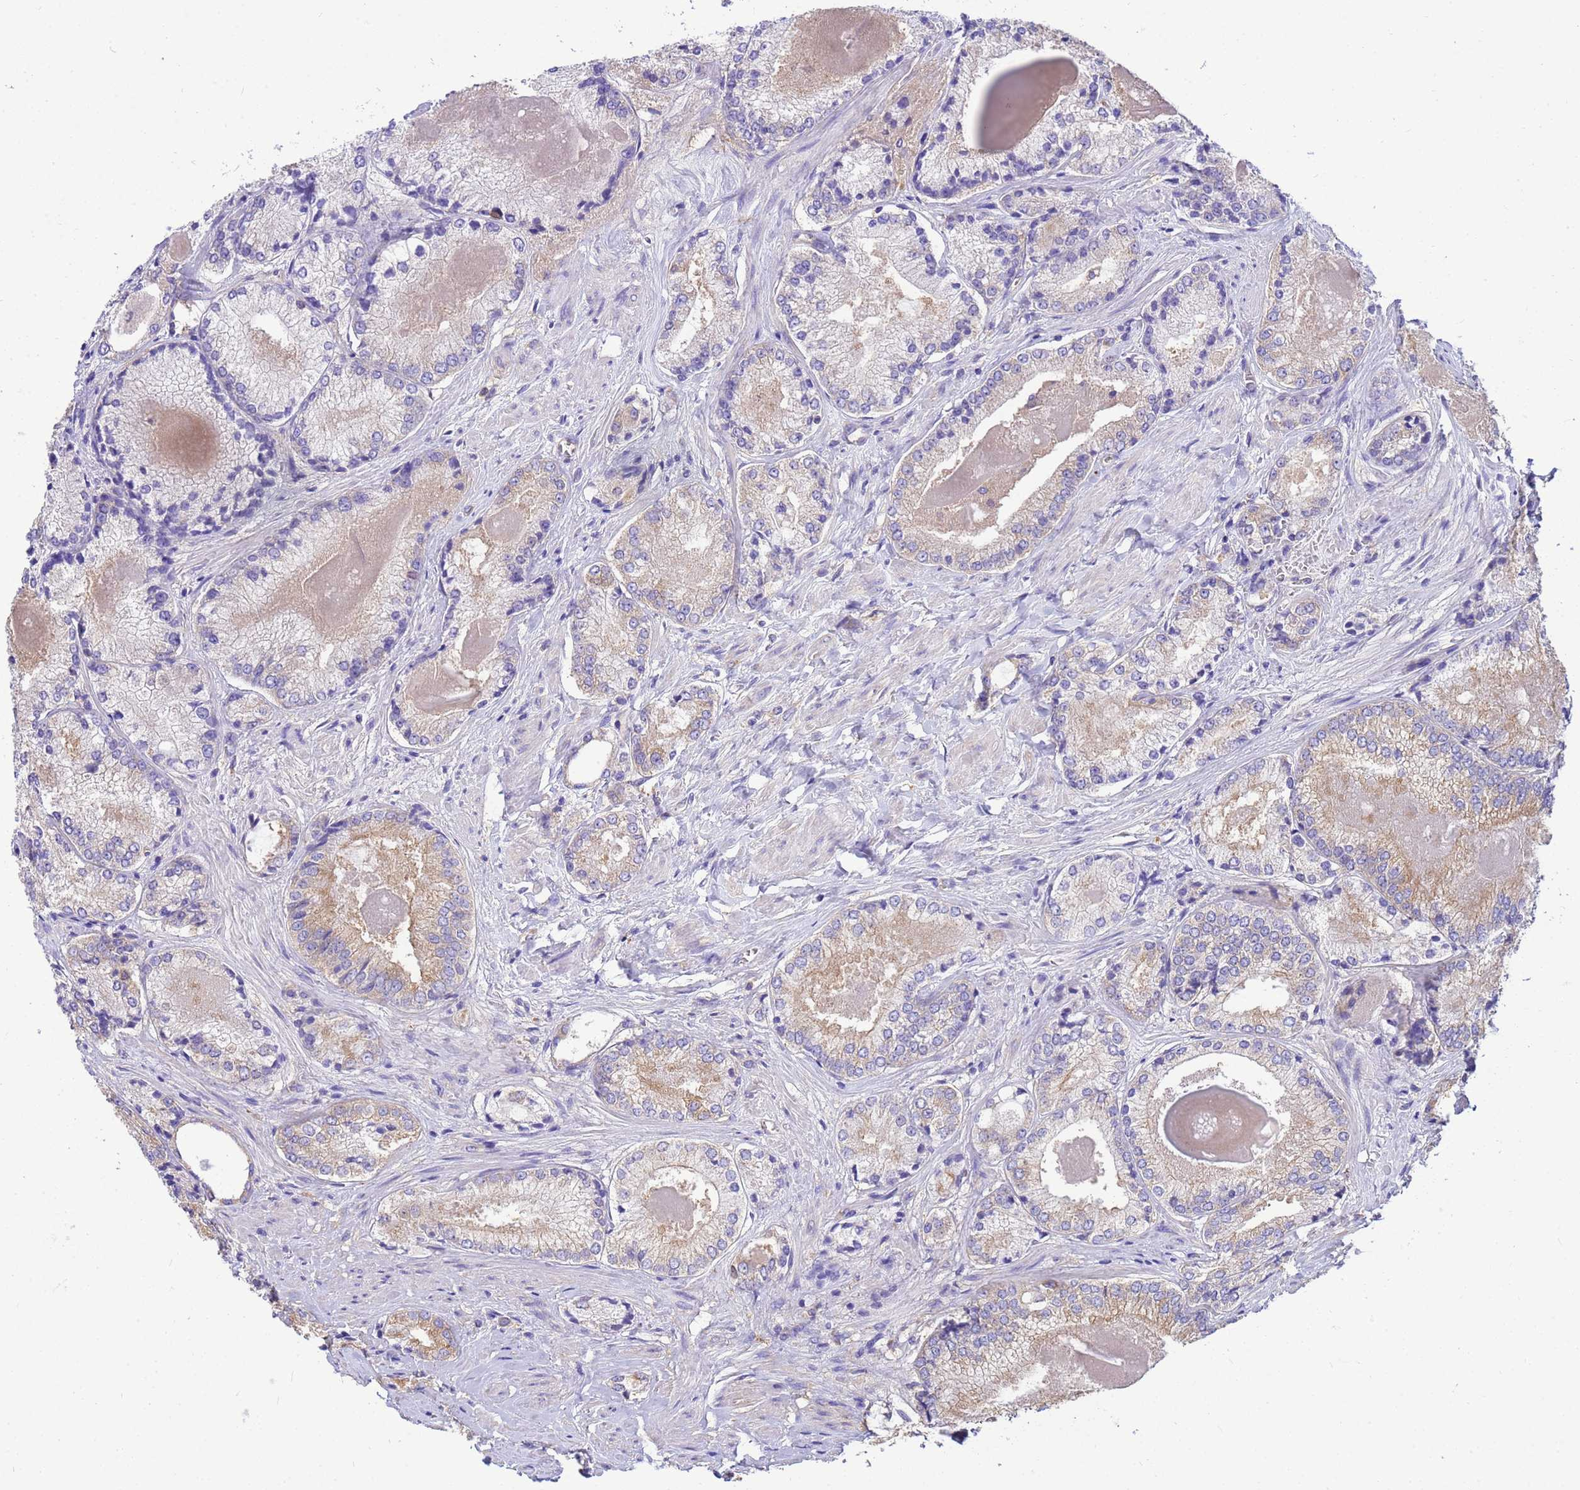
{"staining": {"intensity": "weak", "quantity": "<25%", "location": "cytoplasmic/membranous"}, "tissue": "prostate cancer", "cell_type": "Tumor cells", "image_type": "cancer", "snomed": [{"axis": "morphology", "description": "Adenocarcinoma, Low grade"}, {"axis": "topography", "description": "Prostate"}], "caption": "The IHC histopathology image has no significant expression in tumor cells of prostate cancer (low-grade adenocarcinoma) tissue. The staining is performed using DAB (3,3'-diaminobenzidine) brown chromogen with nuclei counter-stained in using hematoxylin.", "gene": "TUBB1", "patient": {"sex": "male", "age": 68}}